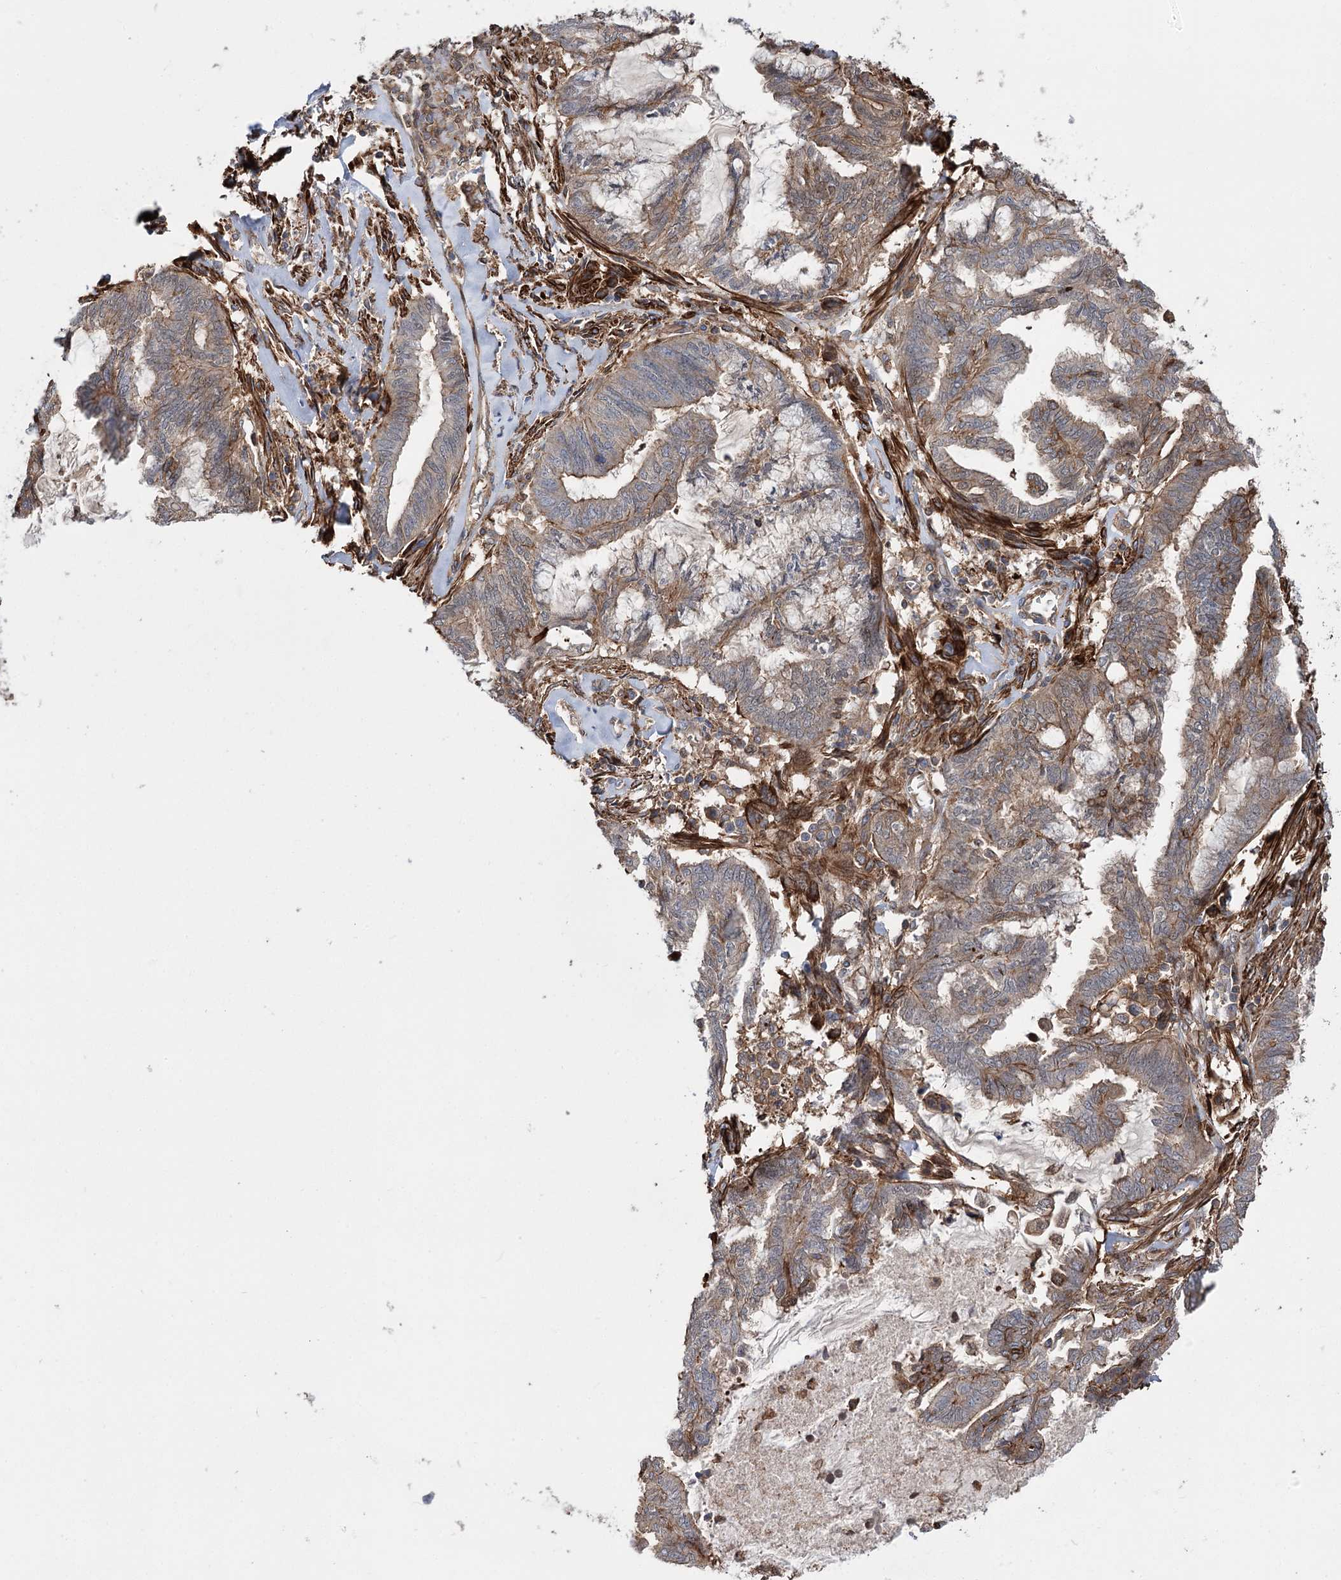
{"staining": {"intensity": "moderate", "quantity": "25%-75%", "location": "cytoplasmic/membranous"}, "tissue": "endometrial cancer", "cell_type": "Tumor cells", "image_type": "cancer", "snomed": [{"axis": "morphology", "description": "Adenocarcinoma, NOS"}, {"axis": "topography", "description": "Endometrium"}], "caption": "Immunohistochemical staining of endometrial adenocarcinoma demonstrates medium levels of moderate cytoplasmic/membranous protein positivity in approximately 25%-75% of tumor cells. Ihc stains the protein of interest in brown and the nuclei are stained blue.", "gene": "DPP3", "patient": {"sex": "female", "age": 86}}